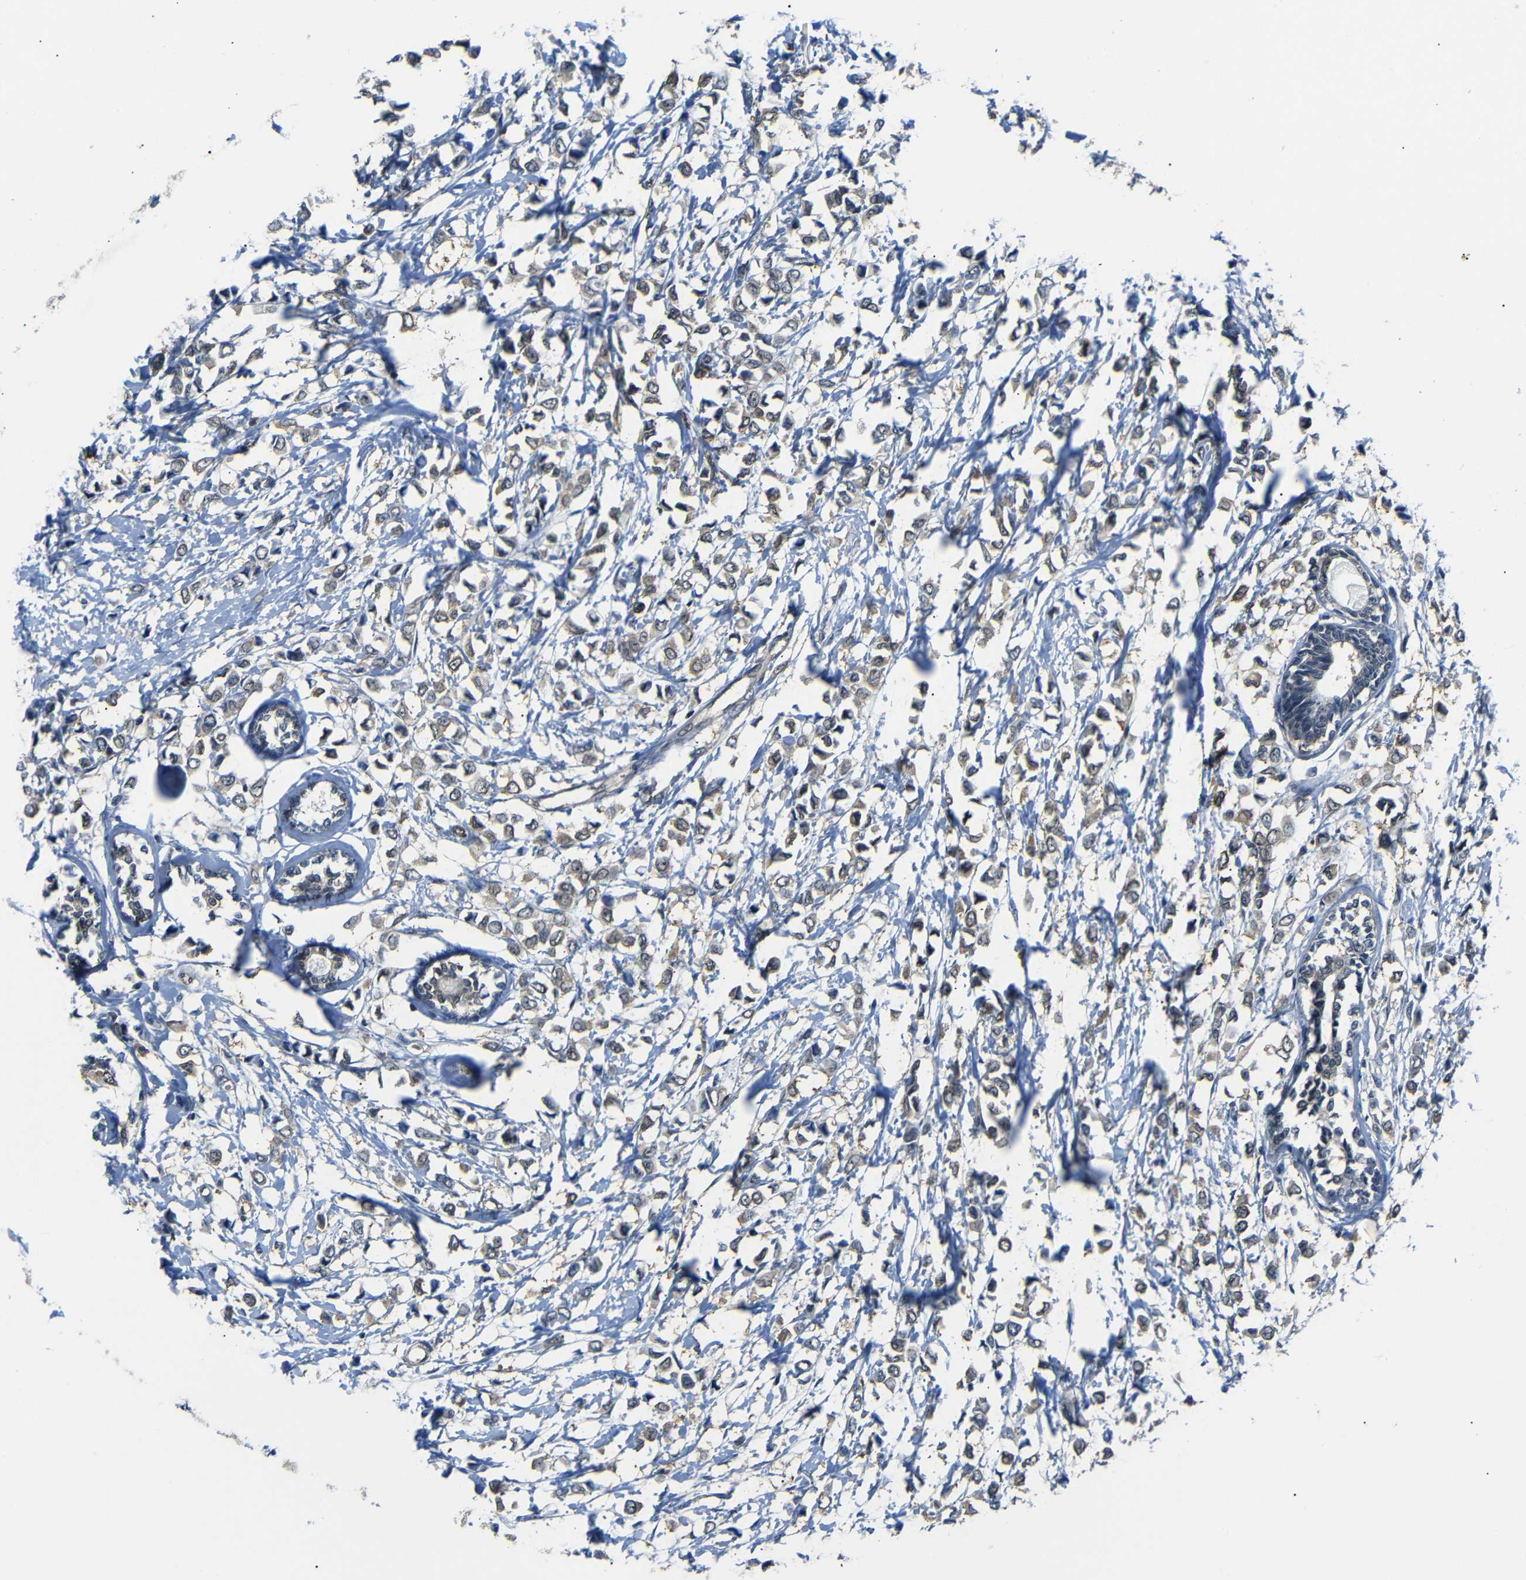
{"staining": {"intensity": "weak", "quantity": ">75%", "location": "cytoplasmic/membranous"}, "tissue": "breast cancer", "cell_type": "Tumor cells", "image_type": "cancer", "snomed": [{"axis": "morphology", "description": "Lobular carcinoma"}, {"axis": "topography", "description": "Breast"}], "caption": "Protein expression by immunohistochemistry reveals weak cytoplasmic/membranous staining in about >75% of tumor cells in breast cancer (lobular carcinoma). (DAB (3,3'-diaminobenzidine) IHC, brown staining for protein, blue staining for nuclei).", "gene": "UBXN1", "patient": {"sex": "female", "age": 51}}